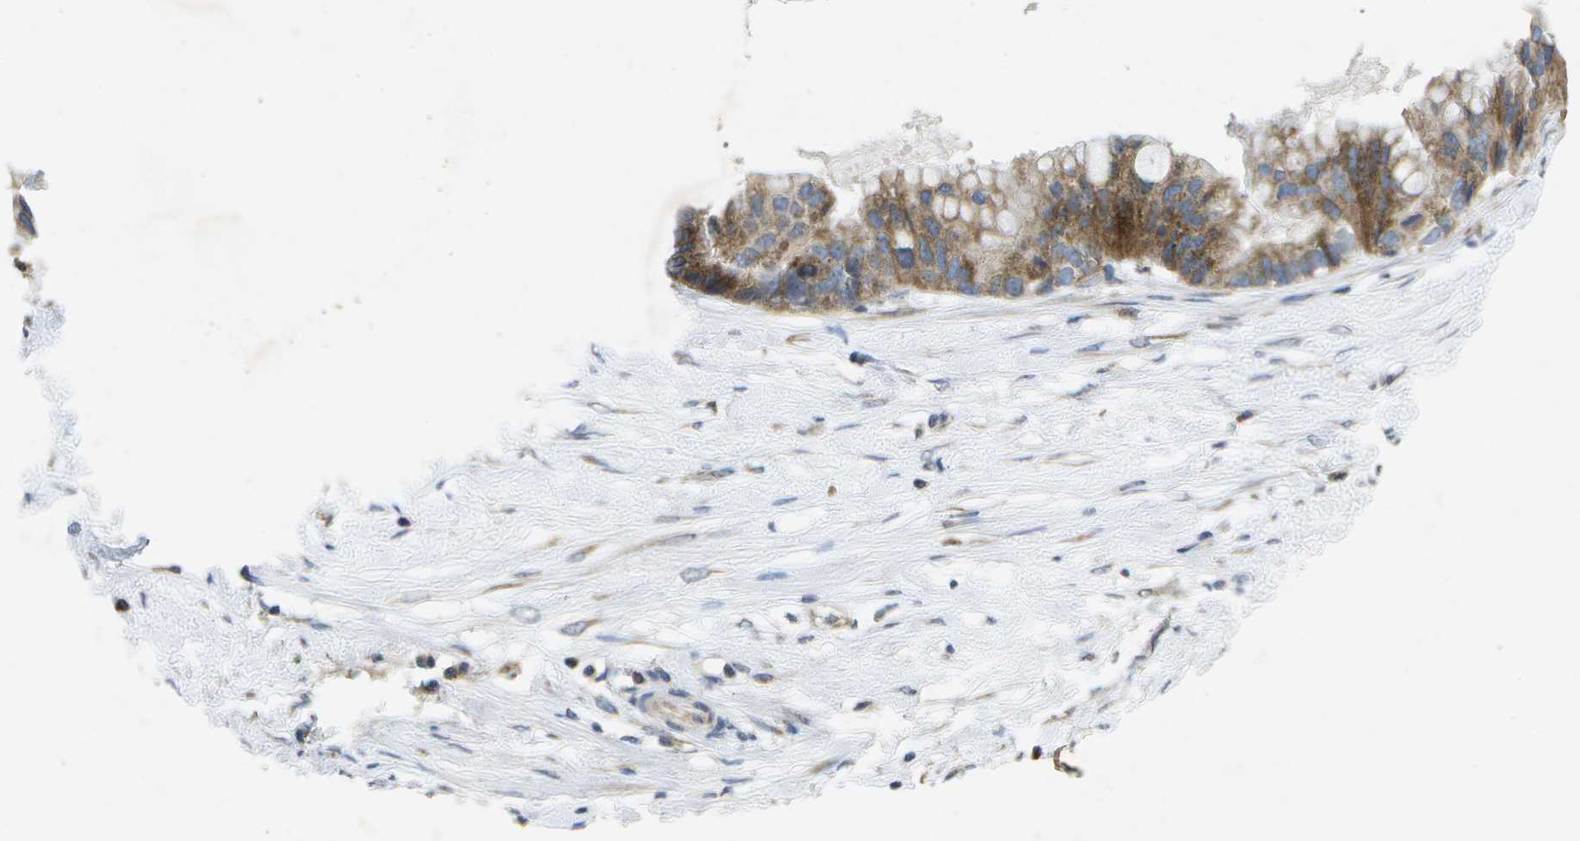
{"staining": {"intensity": "moderate", "quantity": ">75%", "location": "cytoplasmic/membranous"}, "tissue": "ovarian cancer", "cell_type": "Tumor cells", "image_type": "cancer", "snomed": [{"axis": "morphology", "description": "Cystadenocarcinoma, mucinous, NOS"}, {"axis": "topography", "description": "Ovary"}], "caption": "Moderate cytoplasmic/membranous positivity for a protein is present in approximately >75% of tumor cells of ovarian mucinous cystadenocarcinoma using immunohistochemistry (IHC).", "gene": "KDELR1", "patient": {"sex": "female", "age": 80}}